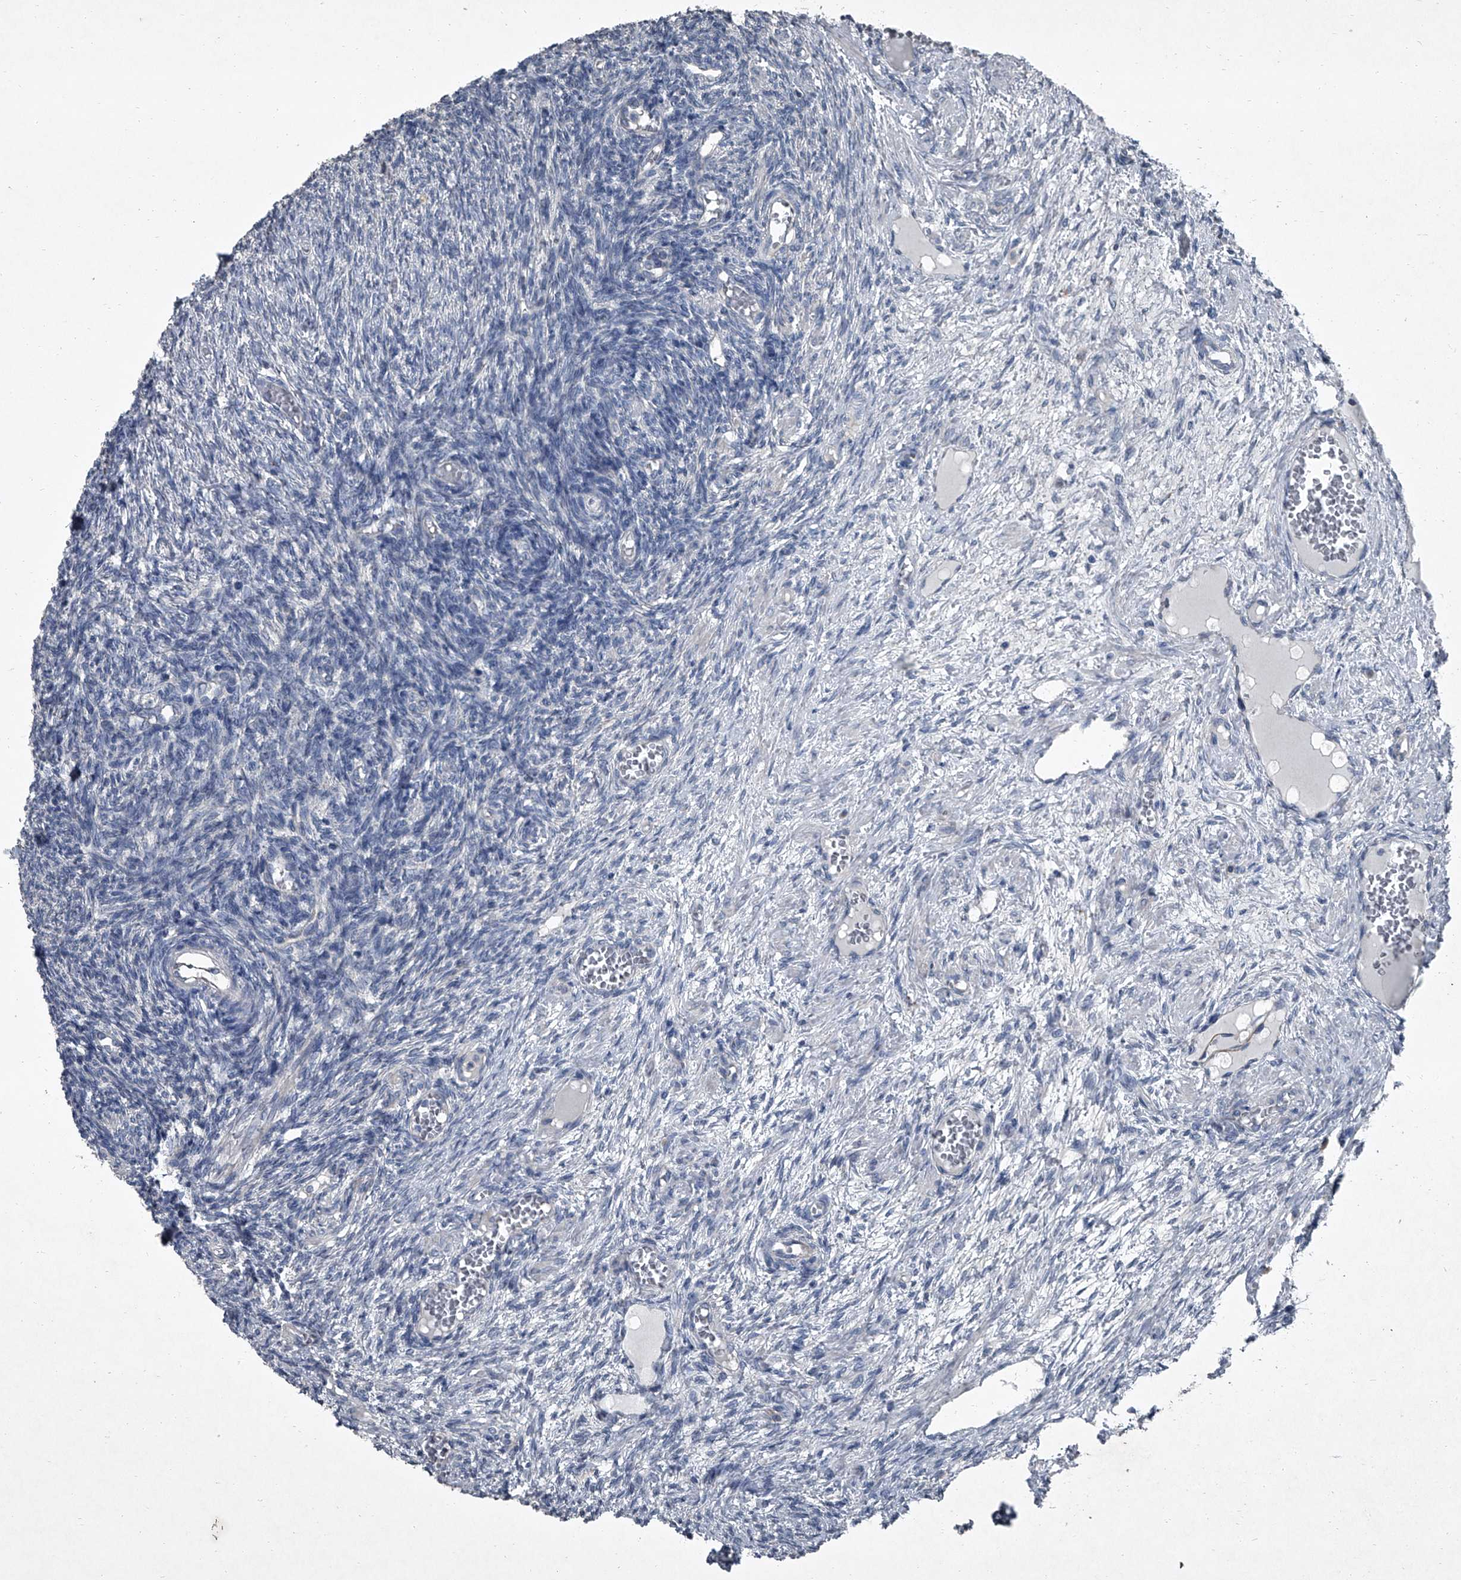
{"staining": {"intensity": "negative", "quantity": "none", "location": "none"}, "tissue": "ovary", "cell_type": "Ovarian stroma cells", "image_type": "normal", "snomed": [{"axis": "morphology", "description": "Normal tissue, NOS"}, {"axis": "topography", "description": "Ovary"}], "caption": "Immunohistochemistry histopathology image of normal ovary: ovary stained with DAB (3,3'-diaminobenzidine) shows no significant protein expression in ovarian stroma cells.", "gene": "HEPHL1", "patient": {"sex": "female", "age": 27}}